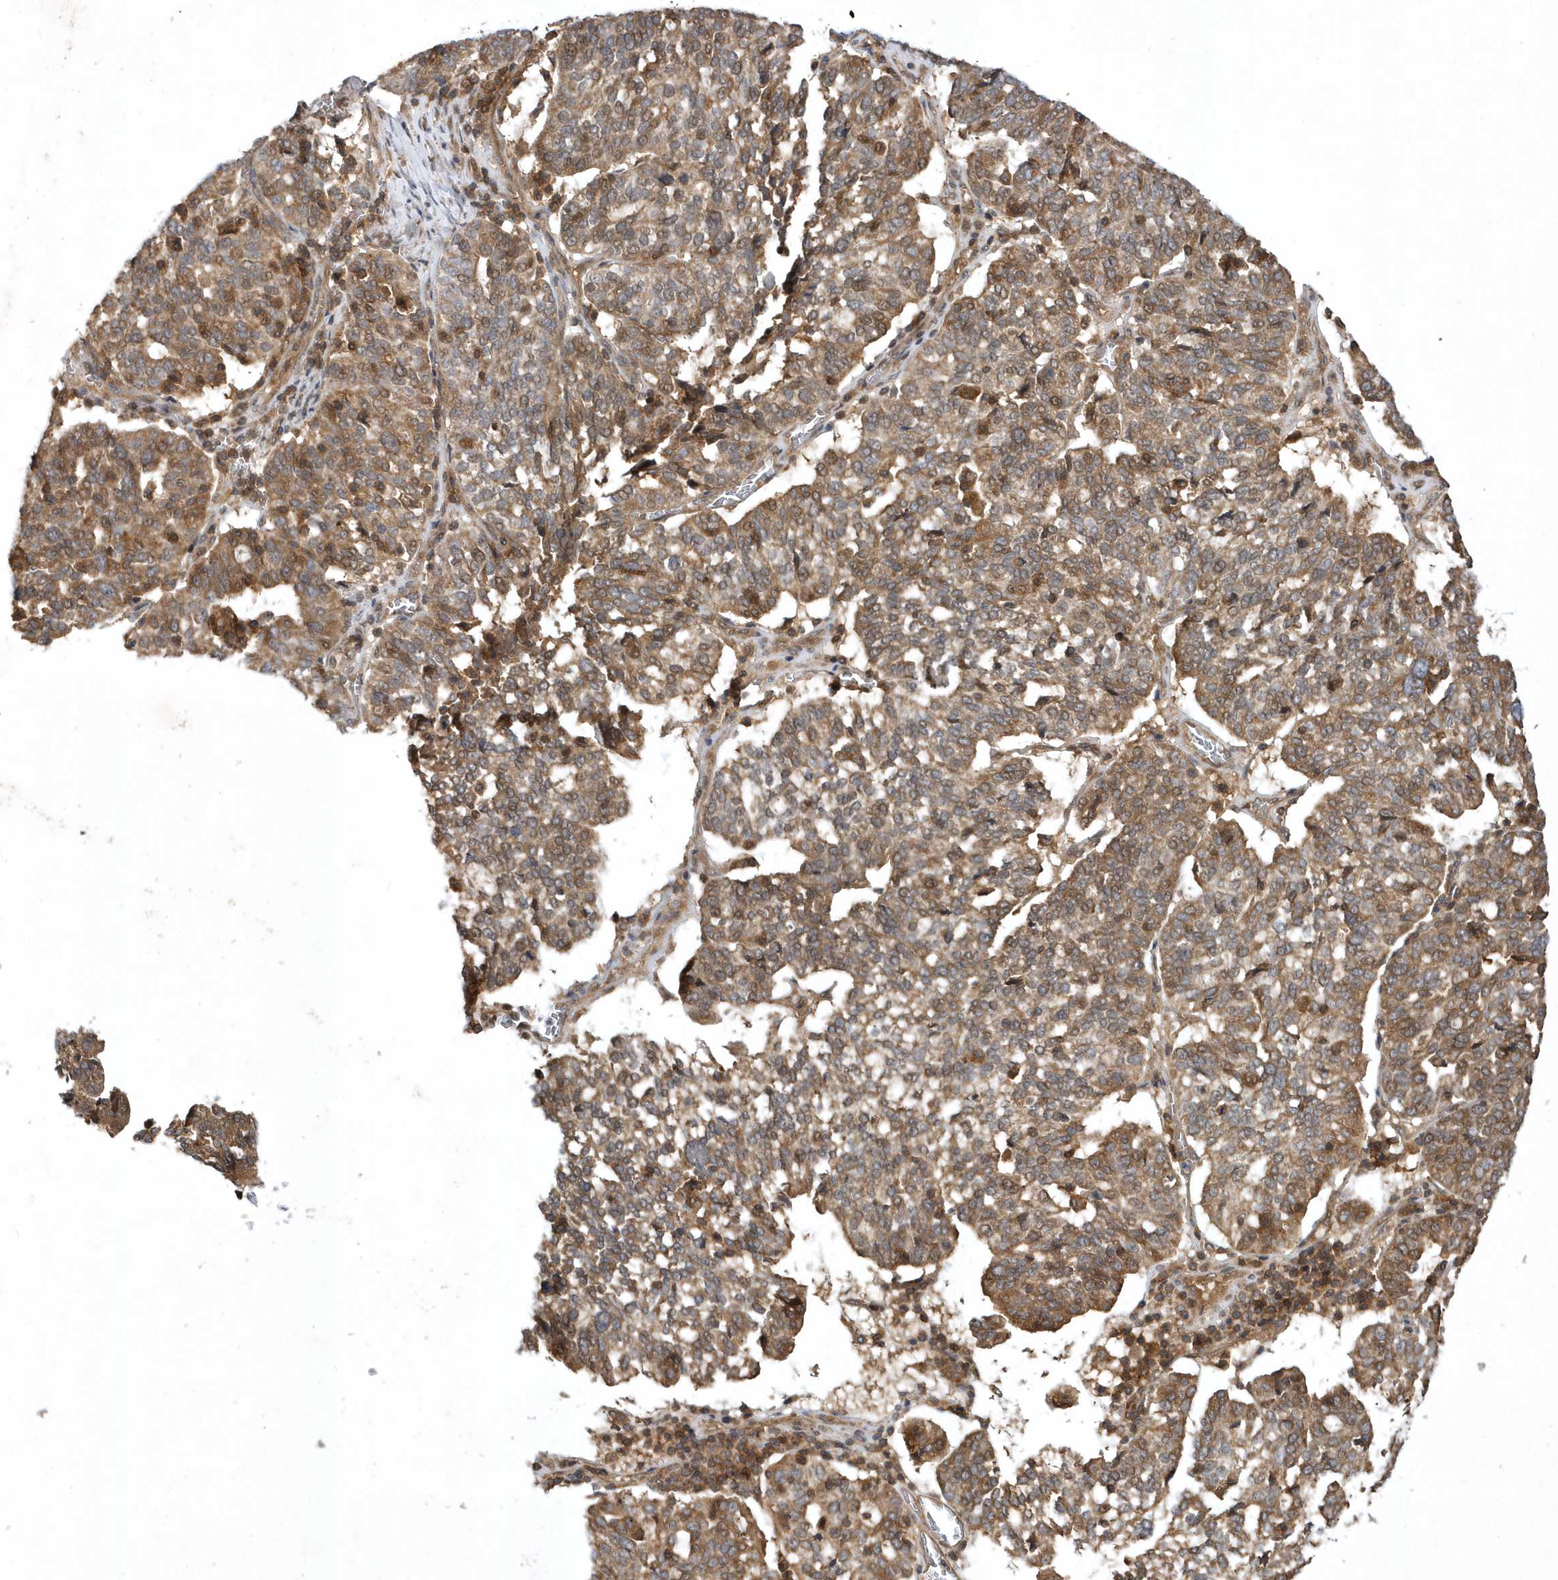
{"staining": {"intensity": "moderate", "quantity": ">75%", "location": "cytoplasmic/membranous"}, "tissue": "ovarian cancer", "cell_type": "Tumor cells", "image_type": "cancer", "snomed": [{"axis": "morphology", "description": "Cystadenocarcinoma, serous, NOS"}, {"axis": "topography", "description": "Ovary"}], "caption": "This photomicrograph shows immunohistochemistry (IHC) staining of ovarian cancer, with medium moderate cytoplasmic/membranous expression in approximately >75% of tumor cells.", "gene": "GFM2", "patient": {"sex": "female", "age": 59}}